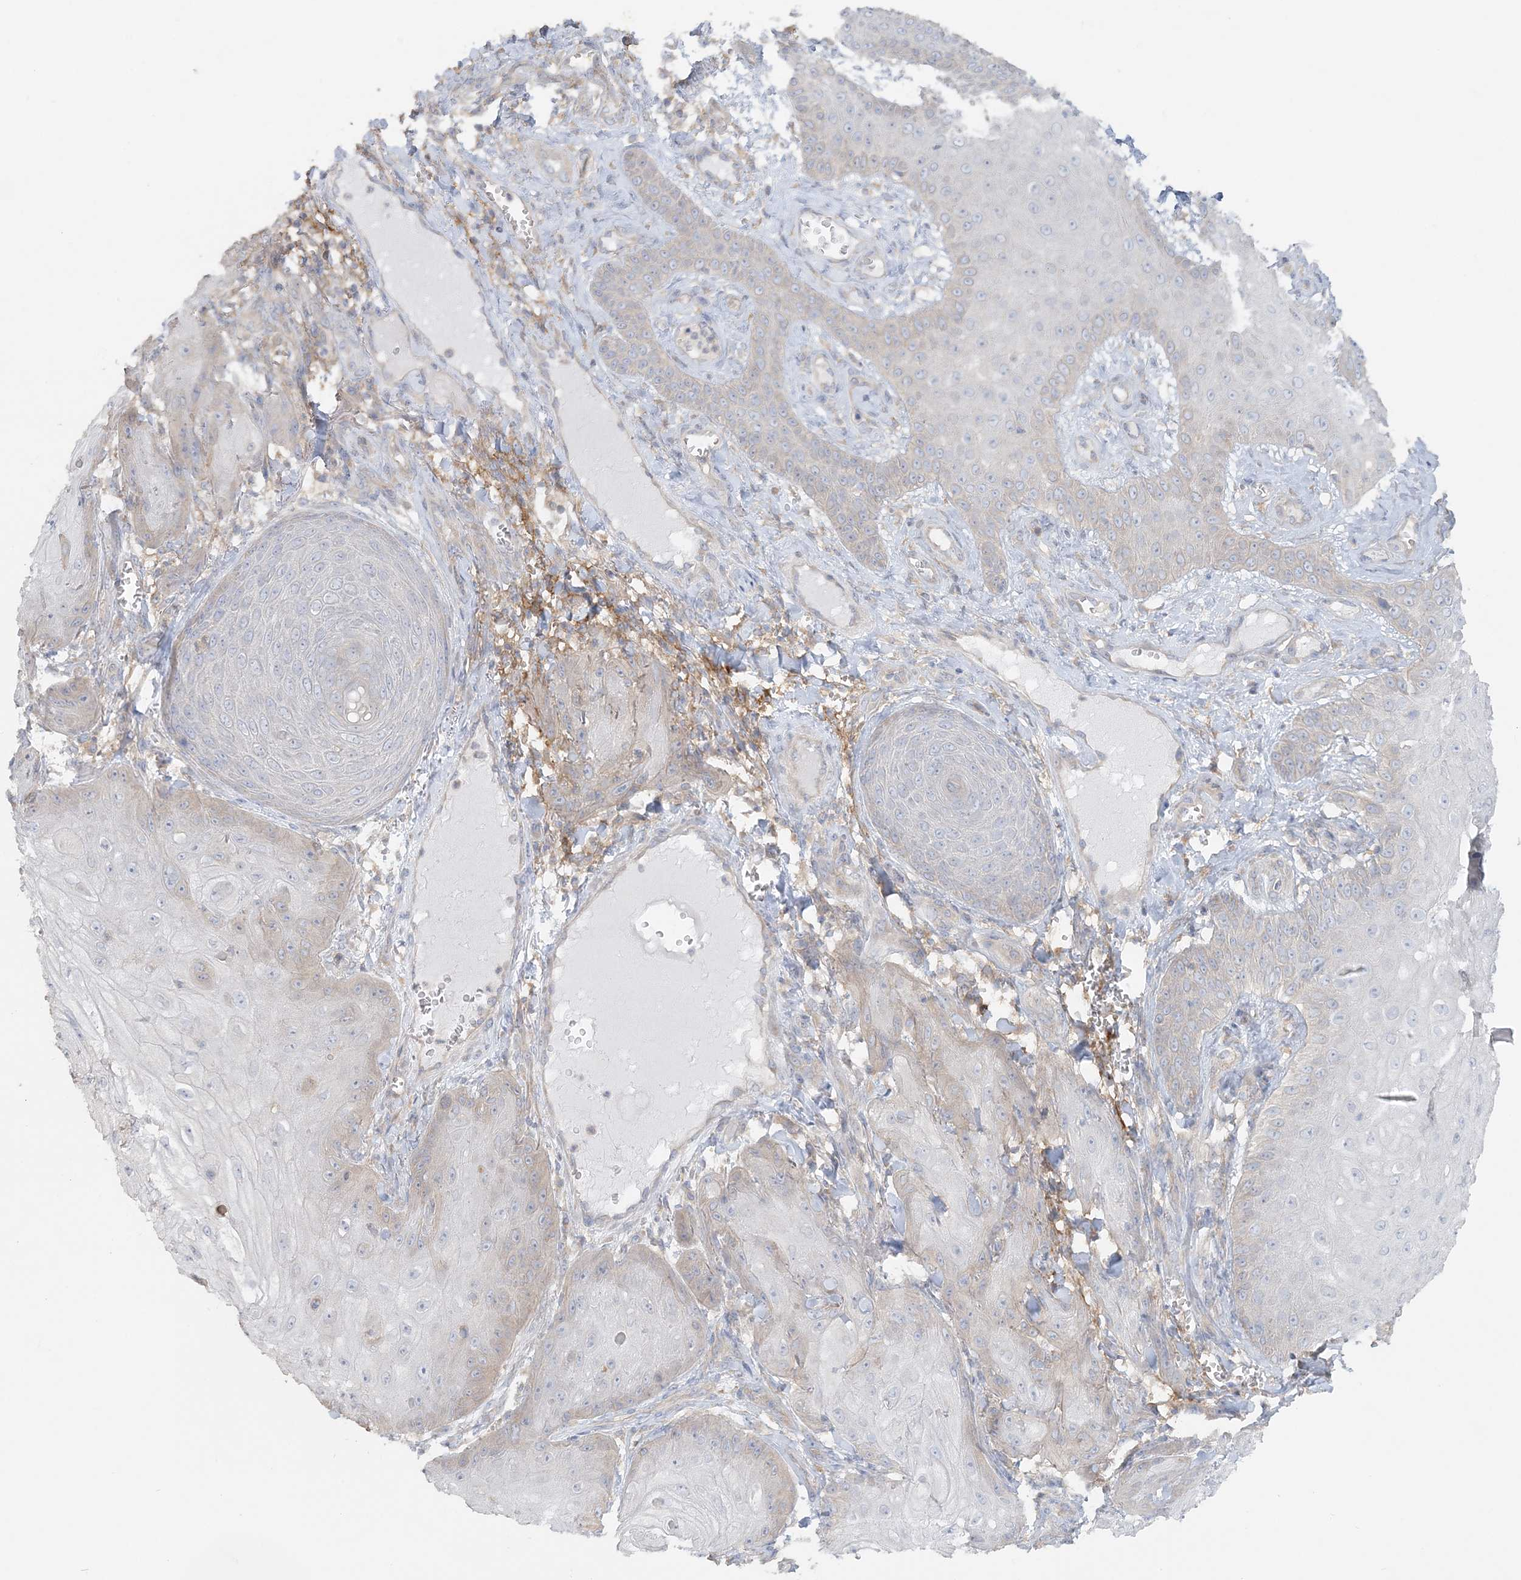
{"staining": {"intensity": "weak", "quantity": "<25%", "location": "cytoplasmic/membranous"}, "tissue": "skin cancer", "cell_type": "Tumor cells", "image_type": "cancer", "snomed": [{"axis": "morphology", "description": "Squamous cell carcinoma, NOS"}, {"axis": "topography", "description": "Skin"}], "caption": "An IHC image of skin cancer is shown. There is no staining in tumor cells of skin cancer.", "gene": "TBC1D5", "patient": {"sex": "male", "age": 74}}